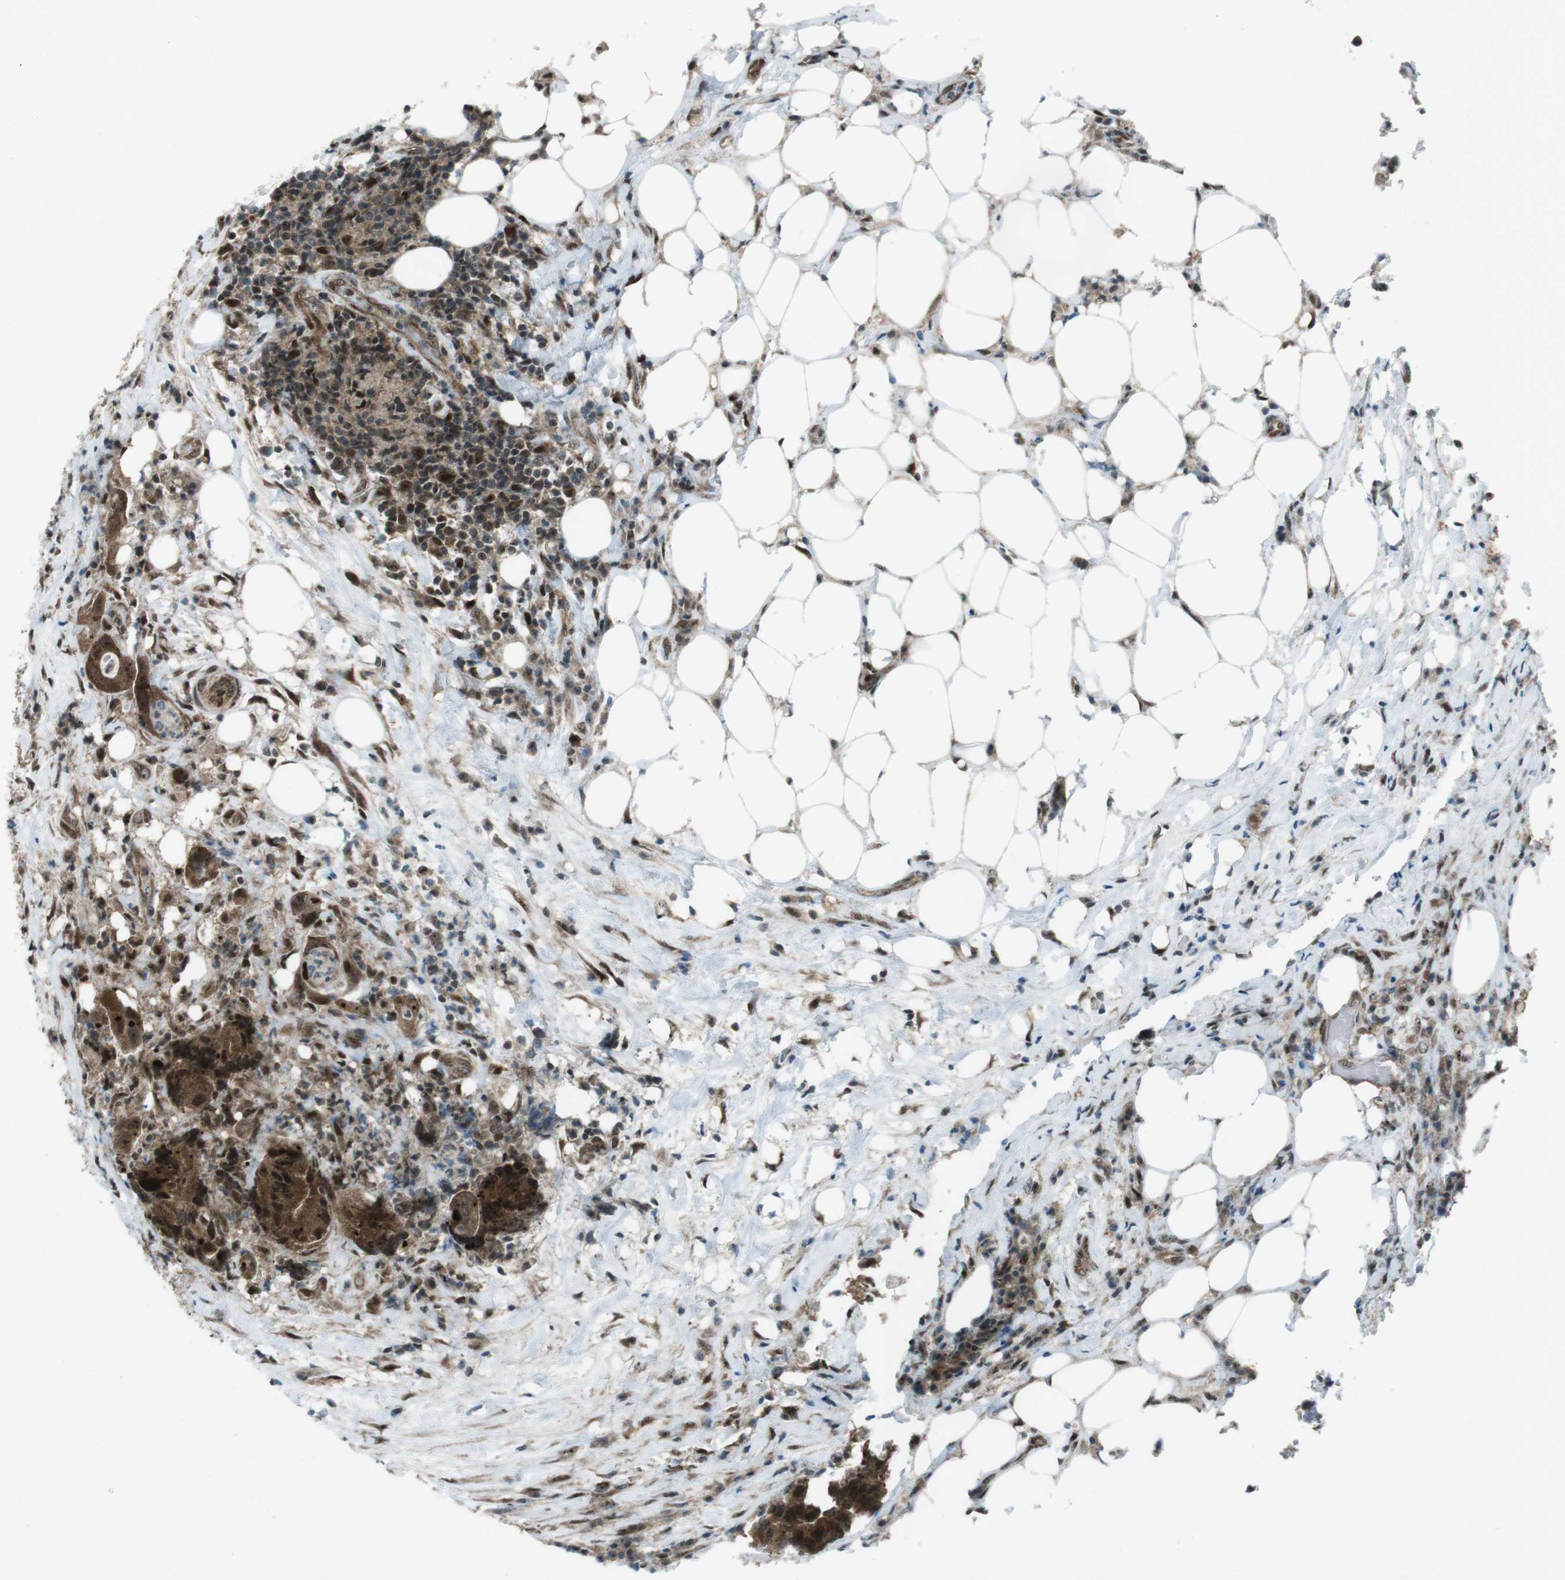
{"staining": {"intensity": "strong", "quantity": ">75%", "location": "cytoplasmic/membranous,nuclear"}, "tissue": "colorectal cancer", "cell_type": "Tumor cells", "image_type": "cancer", "snomed": [{"axis": "morphology", "description": "Adenocarcinoma, NOS"}, {"axis": "topography", "description": "Colon"}], "caption": "There is high levels of strong cytoplasmic/membranous and nuclear positivity in tumor cells of adenocarcinoma (colorectal), as demonstrated by immunohistochemical staining (brown color).", "gene": "CSNK1D", "patient": {"sex": "male", "age": 71}}